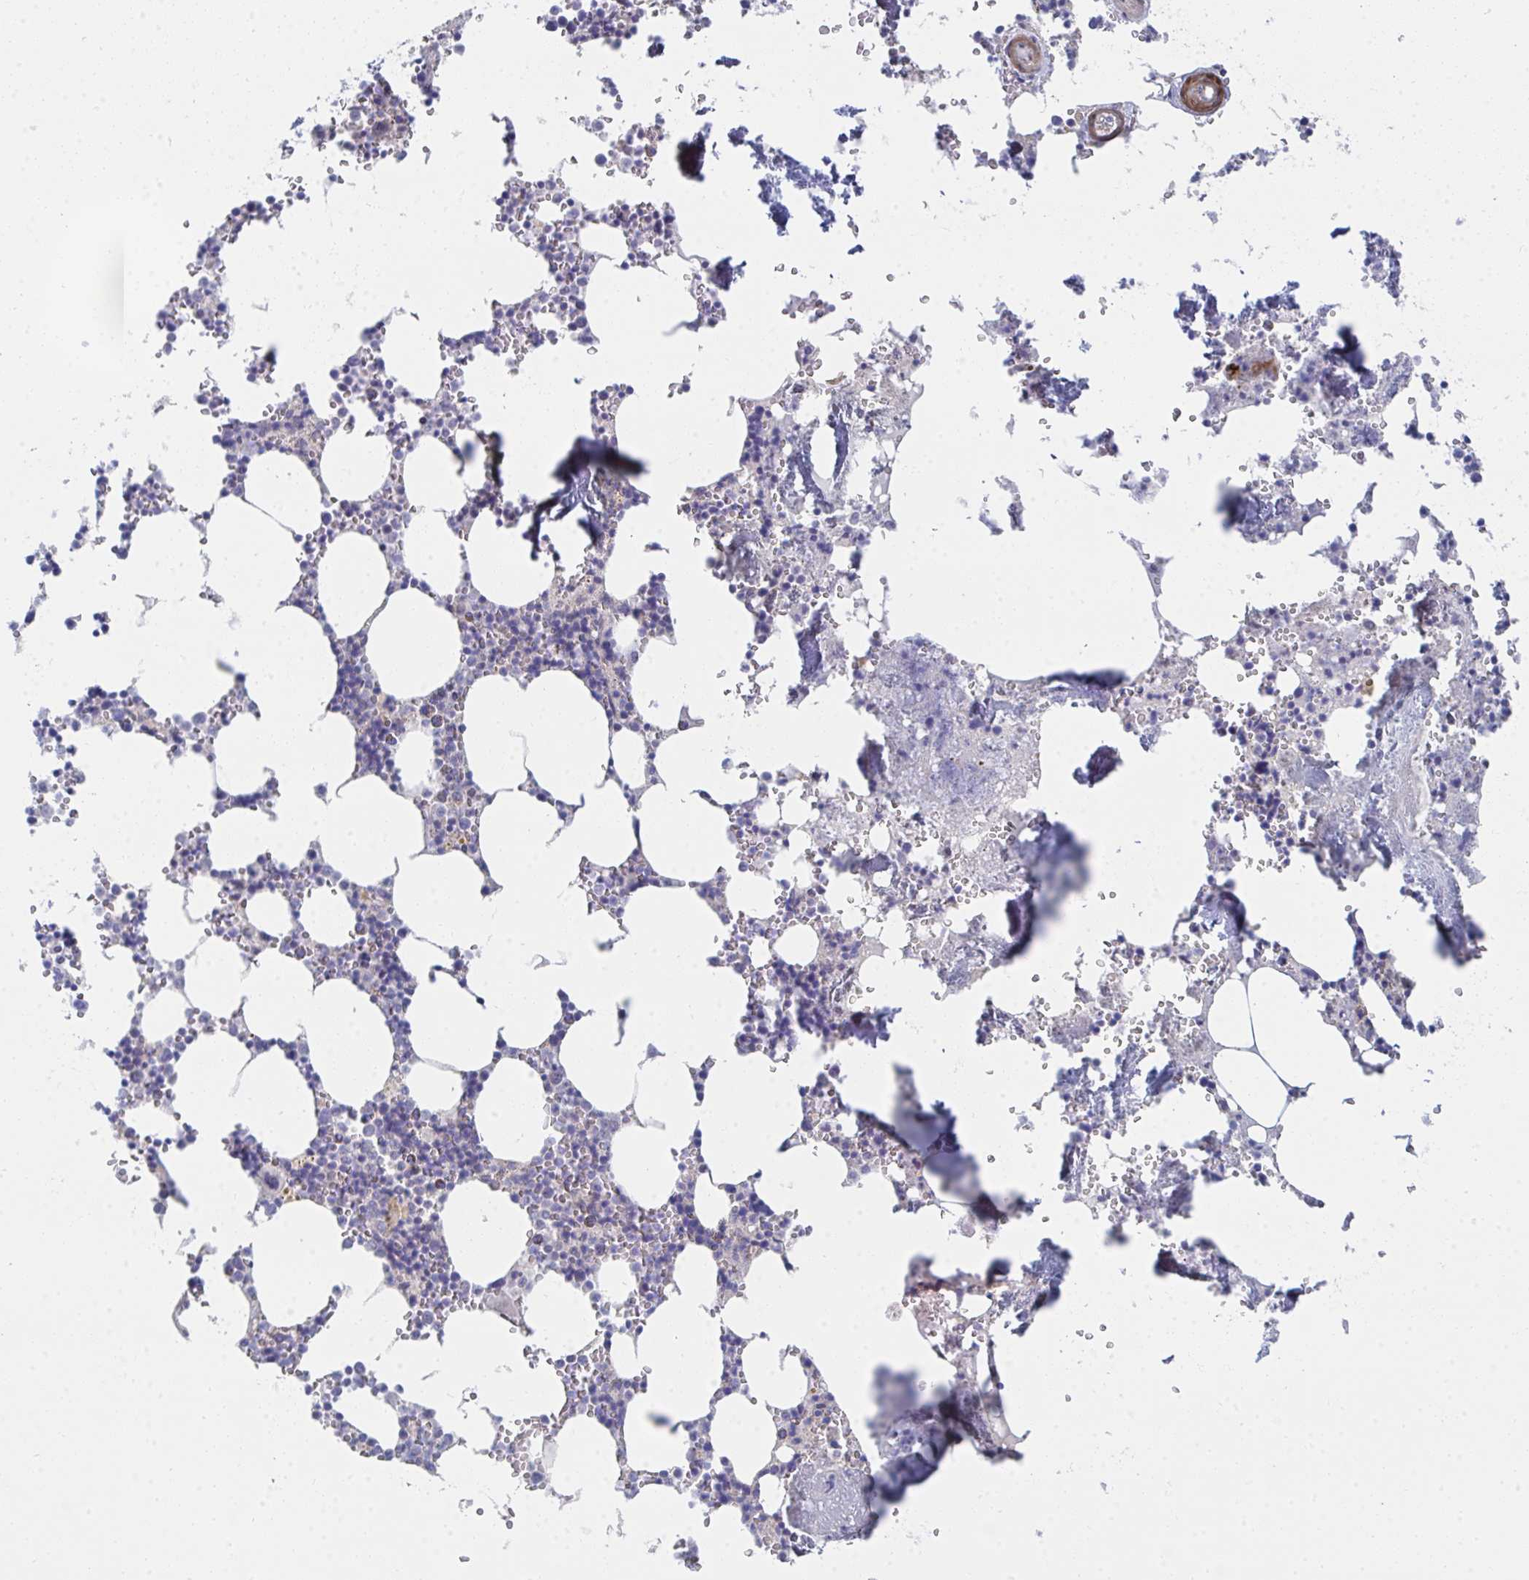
{"staining": {"intensity": "negative", "quantity": "none", "location": "none"}, "tissue": "bone marrow", "cell_type": "Hematopoietic cells", "image_type": "normal", "snomed": [{"axis": "morphology", "description": "Normal tissue, NOS"}, {"axis": "topography", "description": "Bone marrow"}], "caption": "IHC photomicrograph of normal human bone marrow stained for a protein (brown), which displays no staining in hematopoietic cells. (Brightfield microscopy of DAB immunohistochemistry (IHC) at high magnification).", "gene": "VWDE", "patient": {"sex": "male", "age": 54}}